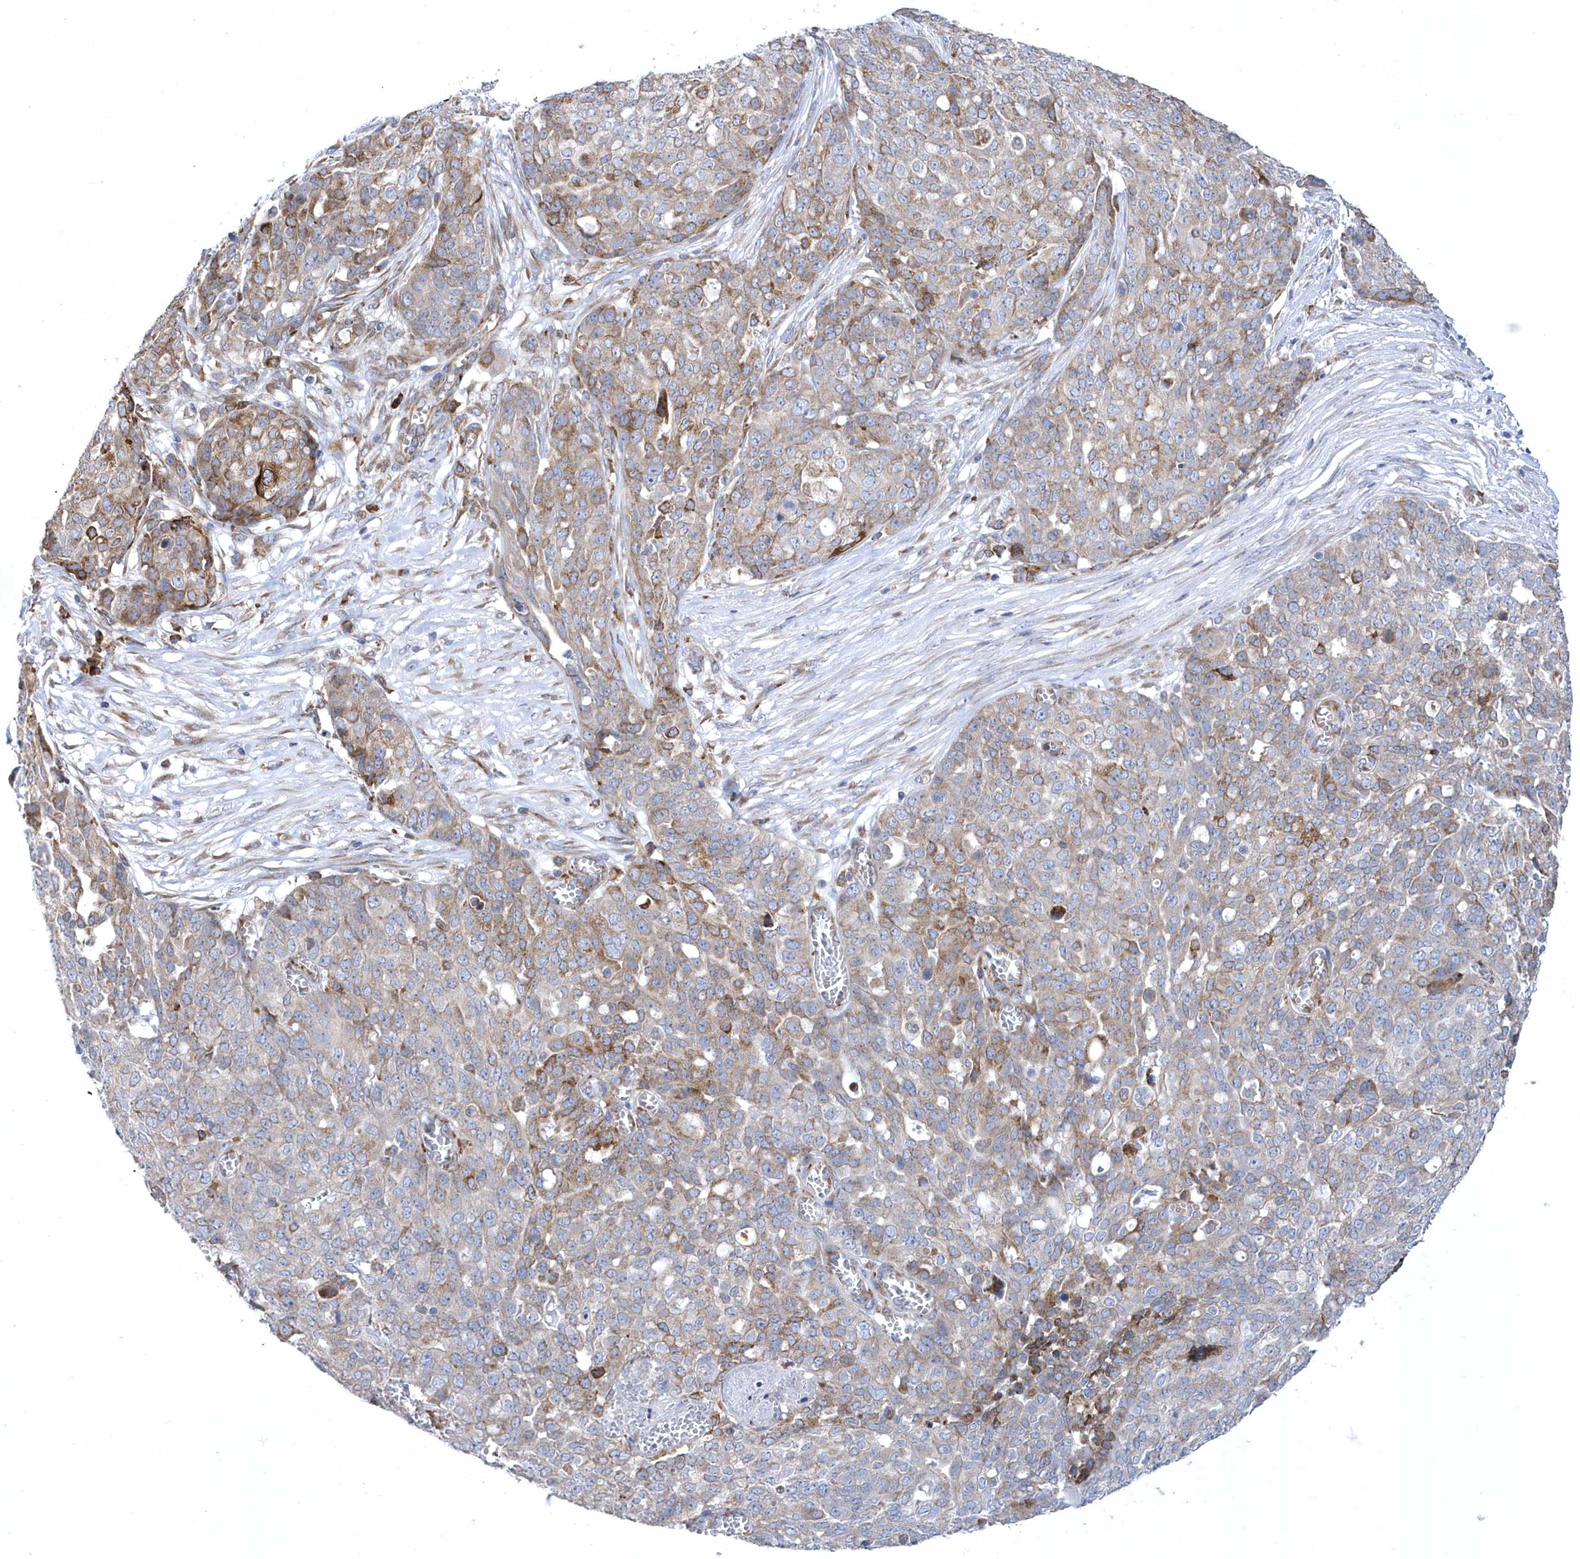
{"staining": {"intensity": "moderate", "quantity": "25%-75%", "location": "cytoplasmic/membranous"}, "tissue": "ovarian cancer", "cell_type": "Tumor cells", "image_type": "cancer", "snomed": [{"axis": "morphology", "description": "Cystadenocarcinoma, serous, NOS"}, {"axis": "topography", "description": "Soft tissue"}, {"axis": "topography", "description": "Ovary"}], "caption": "IHC photomicrograph of neoplastic tissue: ovarian cancer (serous cystadenocarcinoma) stained using immunohistochemistry demonstrates medium levels of moderate protein expression localized specifically in the cytoplasmic/membranous of tumor cells, appearing as a cytoplasmic/membranous brown color.", "gene": "MED31", "patient": {"sex": "female", "age": 57}}